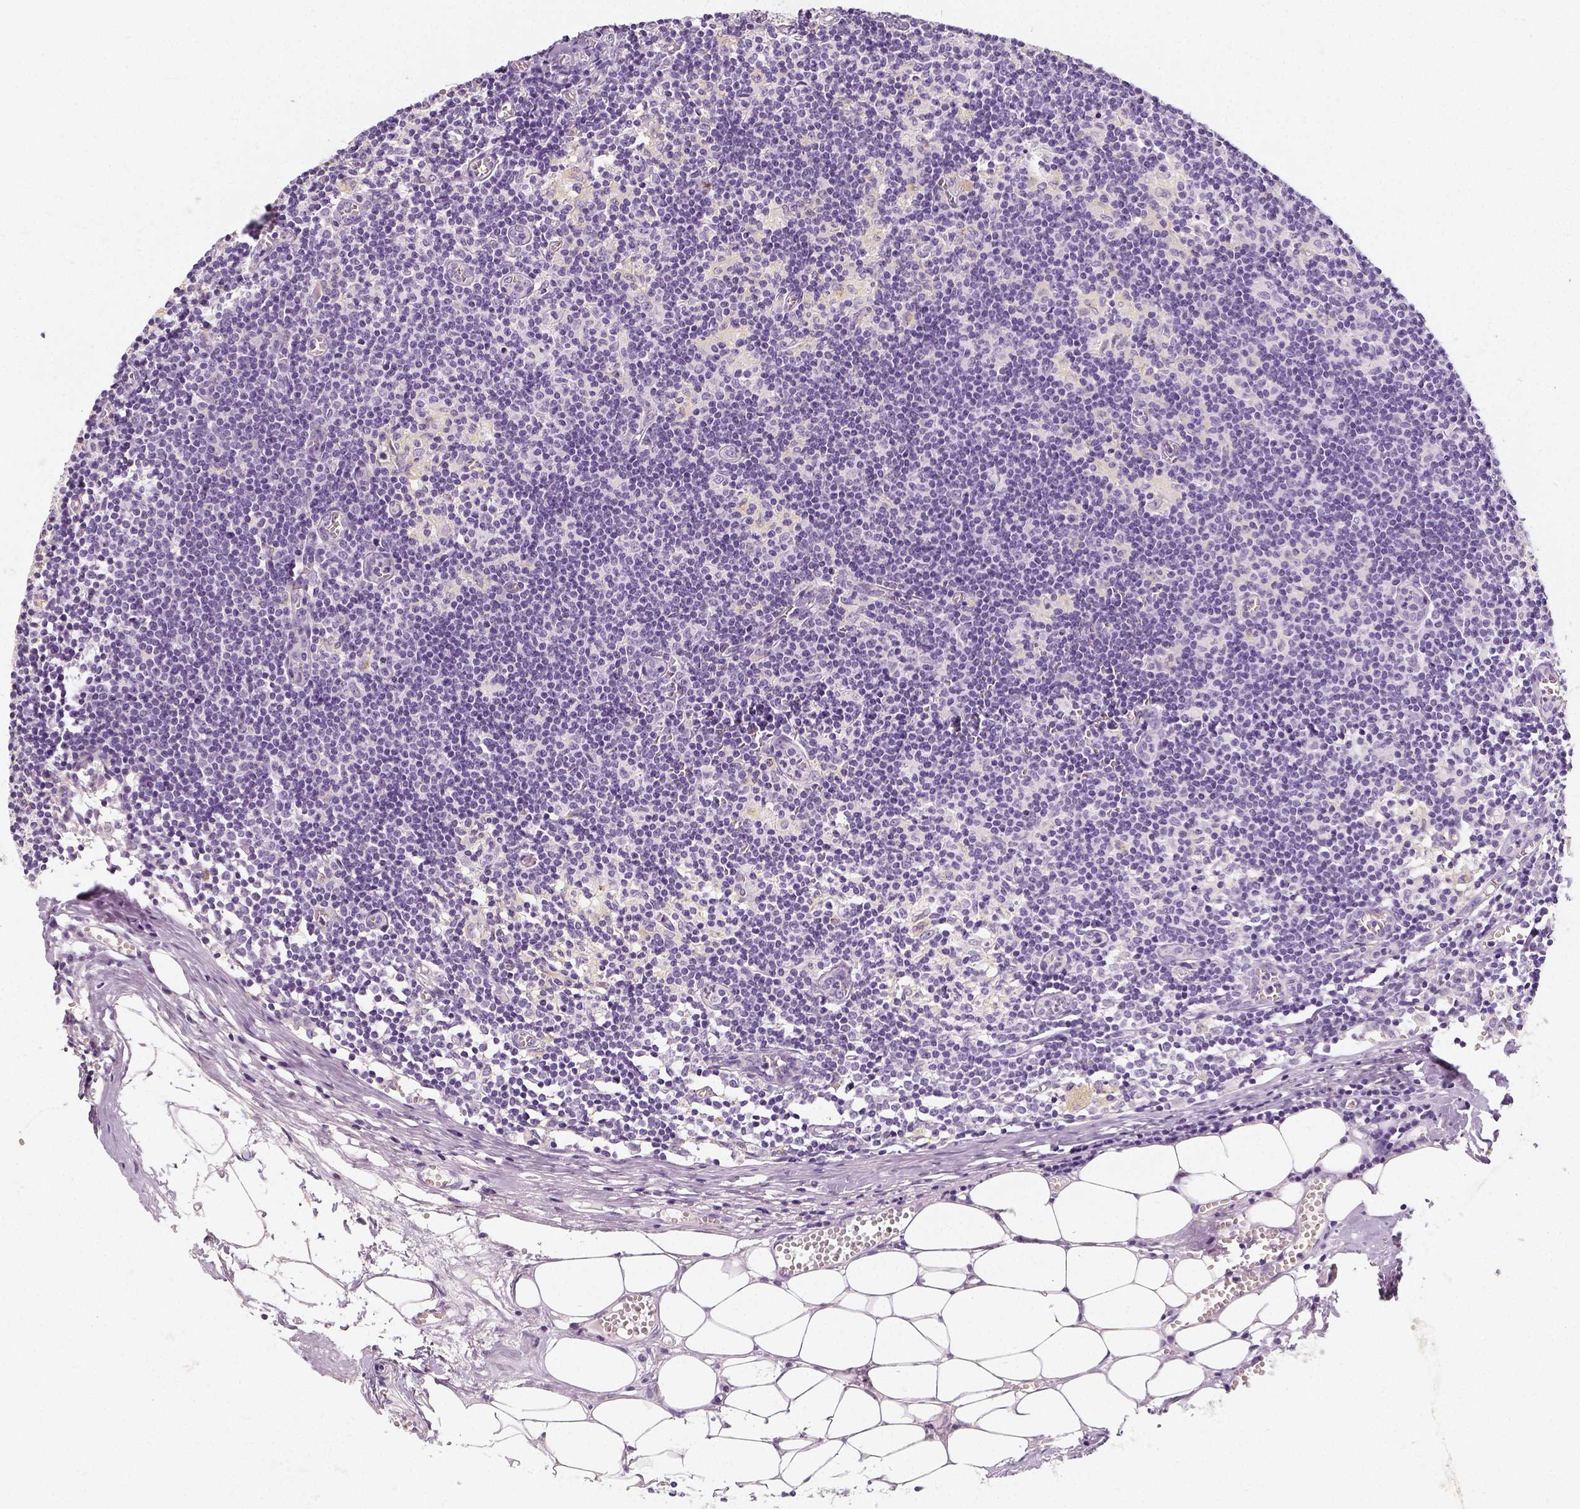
{"staining": {"intensity": "negative", "quantity": "none", "location": "none"}, "tissue": "lymph node", "cell_type": "Germinal center cells", "image_type": "normal", "snomed": [{"axis": "morphology", "description": "Normal tissue, NOS"}, {"axis": "topography", "description": "Lymph node"}], "caption": "IHC of benign human lymph node displays no expression in germinal center cells.", "gene": "NECAB2", "patient": {"sex": "female", "age": 52}}